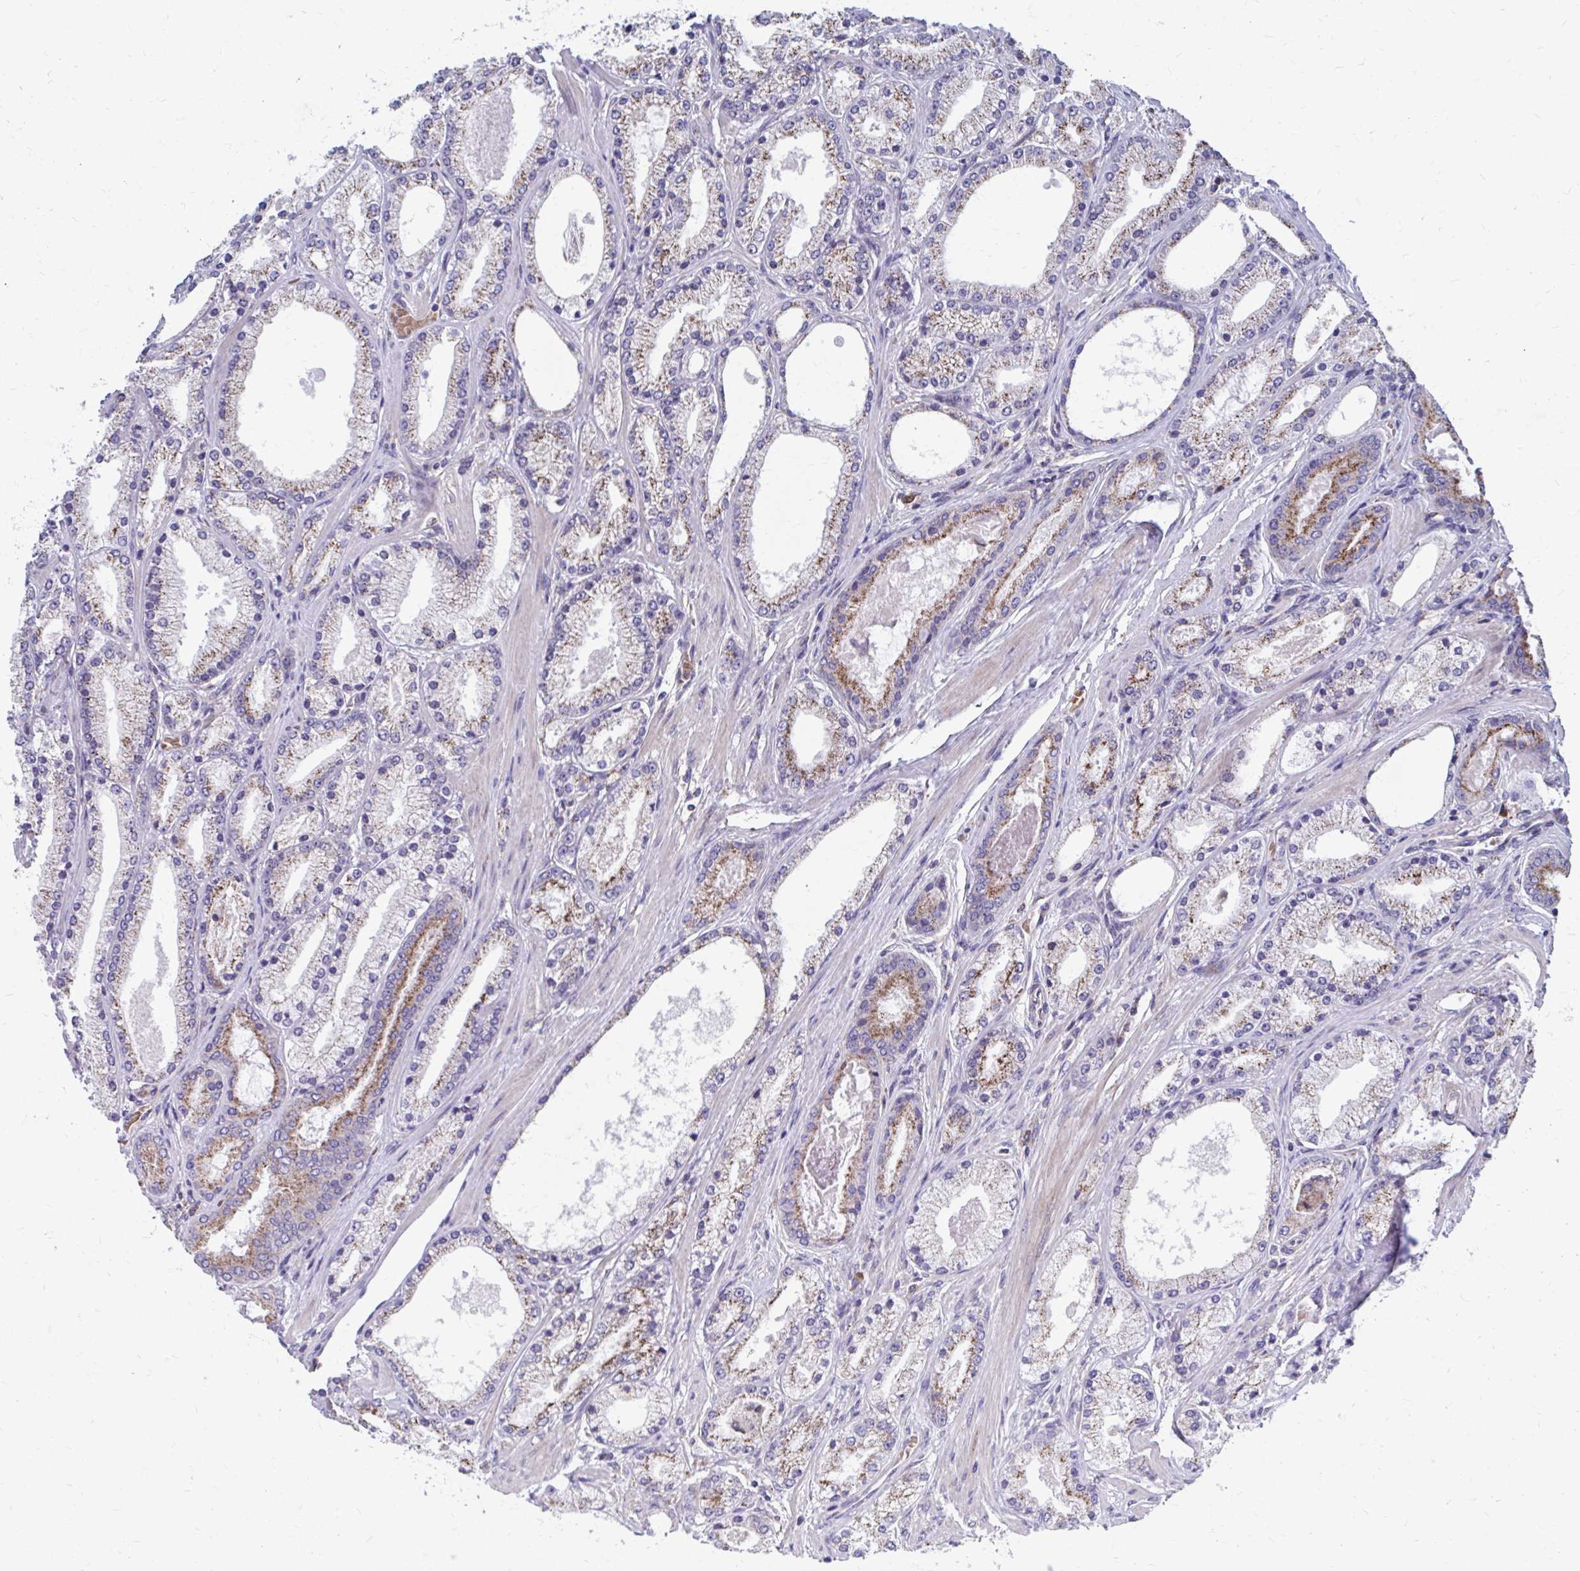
{"staining": {"intensity": "moderate", "quantity": "<25%", "location": "cytoplasmic/membranous"}, "tissue": "prostate cancer", "cell_type": "Tumor cells", "image_type": "cancer", "snomed": [{"axis": "morphology", "description": "Adenocarcinoma, High grade"}, {"axis": "topography", "description": "Prostate"}], "caption": "Brown immunohistochemical staining in high-grade adenocarcinoma (prostate) demonstrates moderate cytoplasmic/membranous staining in approximately <25% of tumor cells.", "gene": "FKBP2", "patient": {"sex": "male", "age": 63}}